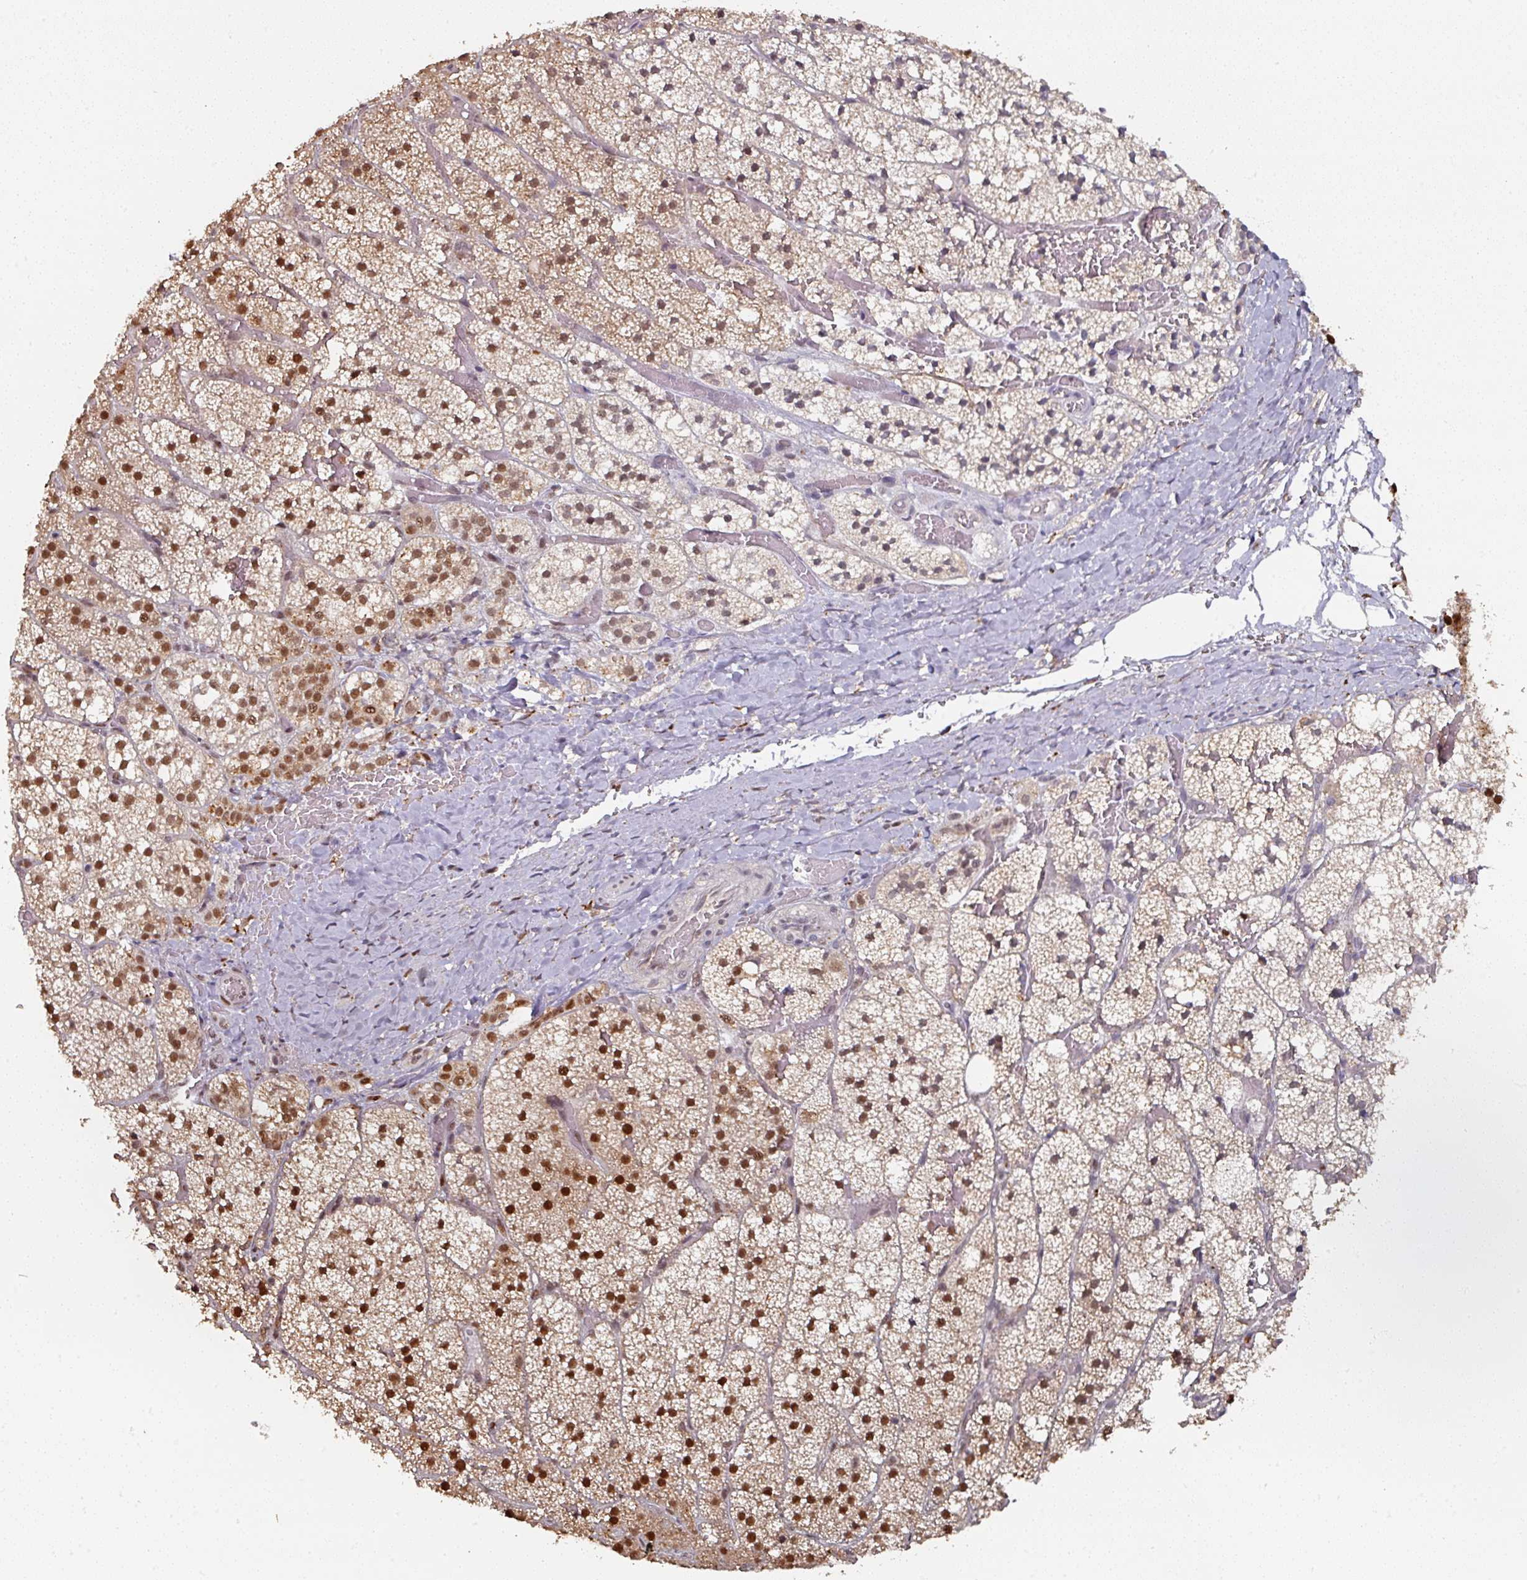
{"staining": {"intensity": "strong", "quantity": ">75%", "location": "cytoplasmic/membranous,nuclear"}, "tissue": "adrenal gland", "cell_type": "Glandular cells", "image_type": "normal", "snomed": [{"axis": "morphology", "description": "Normal tissue, NOS"}, {"axis": "topography", "description": "Adrenal gland"}], "caption": "Immunohistochemistry (IHC) of unremarkable human adrenal gland shows high levels of strong cytoplasmic/membranous,nuclear staining in about >75% of glandular cells.", "gene": "ENSG00000289690", "patient": {"sex": "male", "age": 53}}